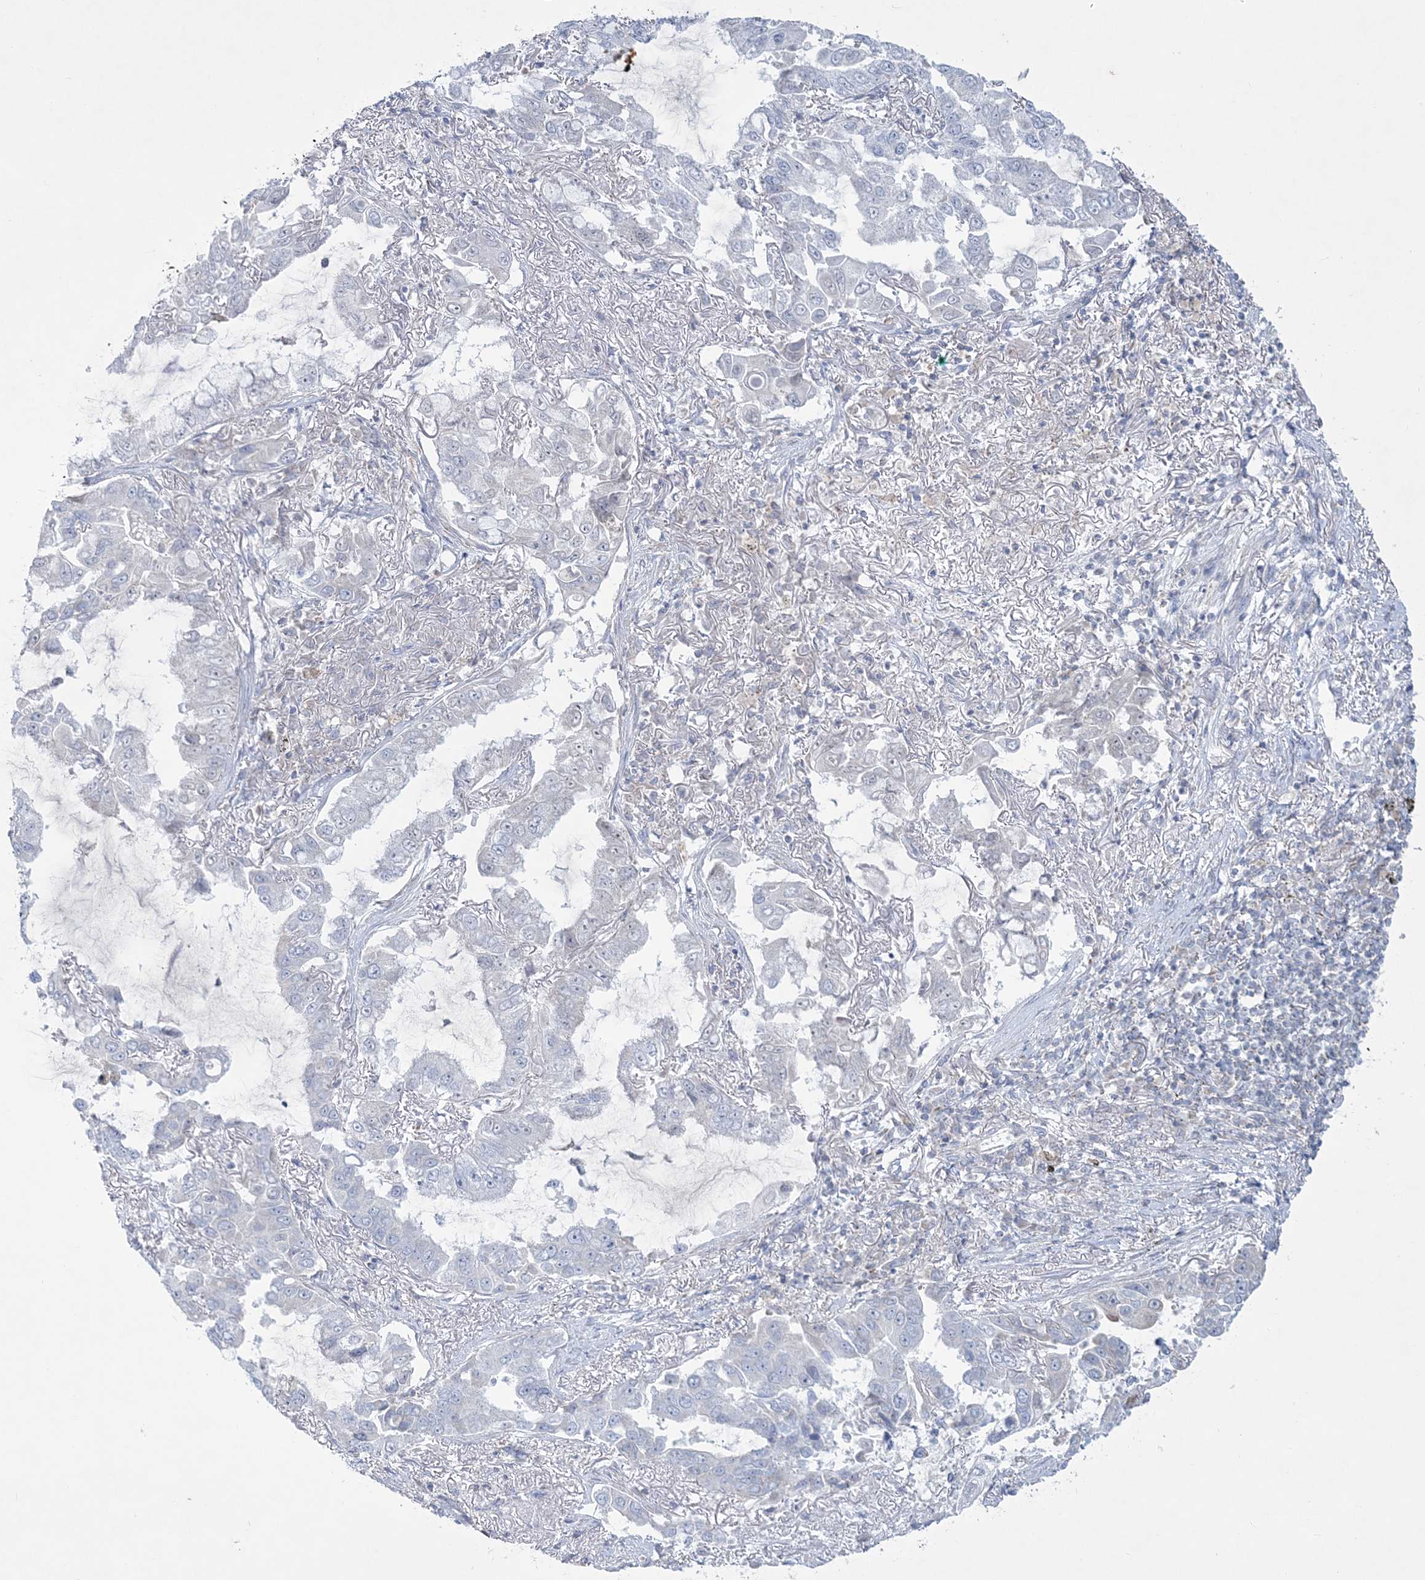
{"staining": {"intensity": "negative", "quantity": "none", "location": "none"}, "tissue": "lung cancer", "cell_type": "Tumor cells", "image_type": "cancer", "snomed": [{"axis": "morphology", "description": "Adenocarcinoma, NOS"}, {"axis": "topography", "description": "Lung"}], "caption": "The IHC micrograph has no significant staining in tumor cells of adenocarcinoma (lung) tissue.", "gene": "TBC1D7", "patient": {"sex": "male", "age": 64}}